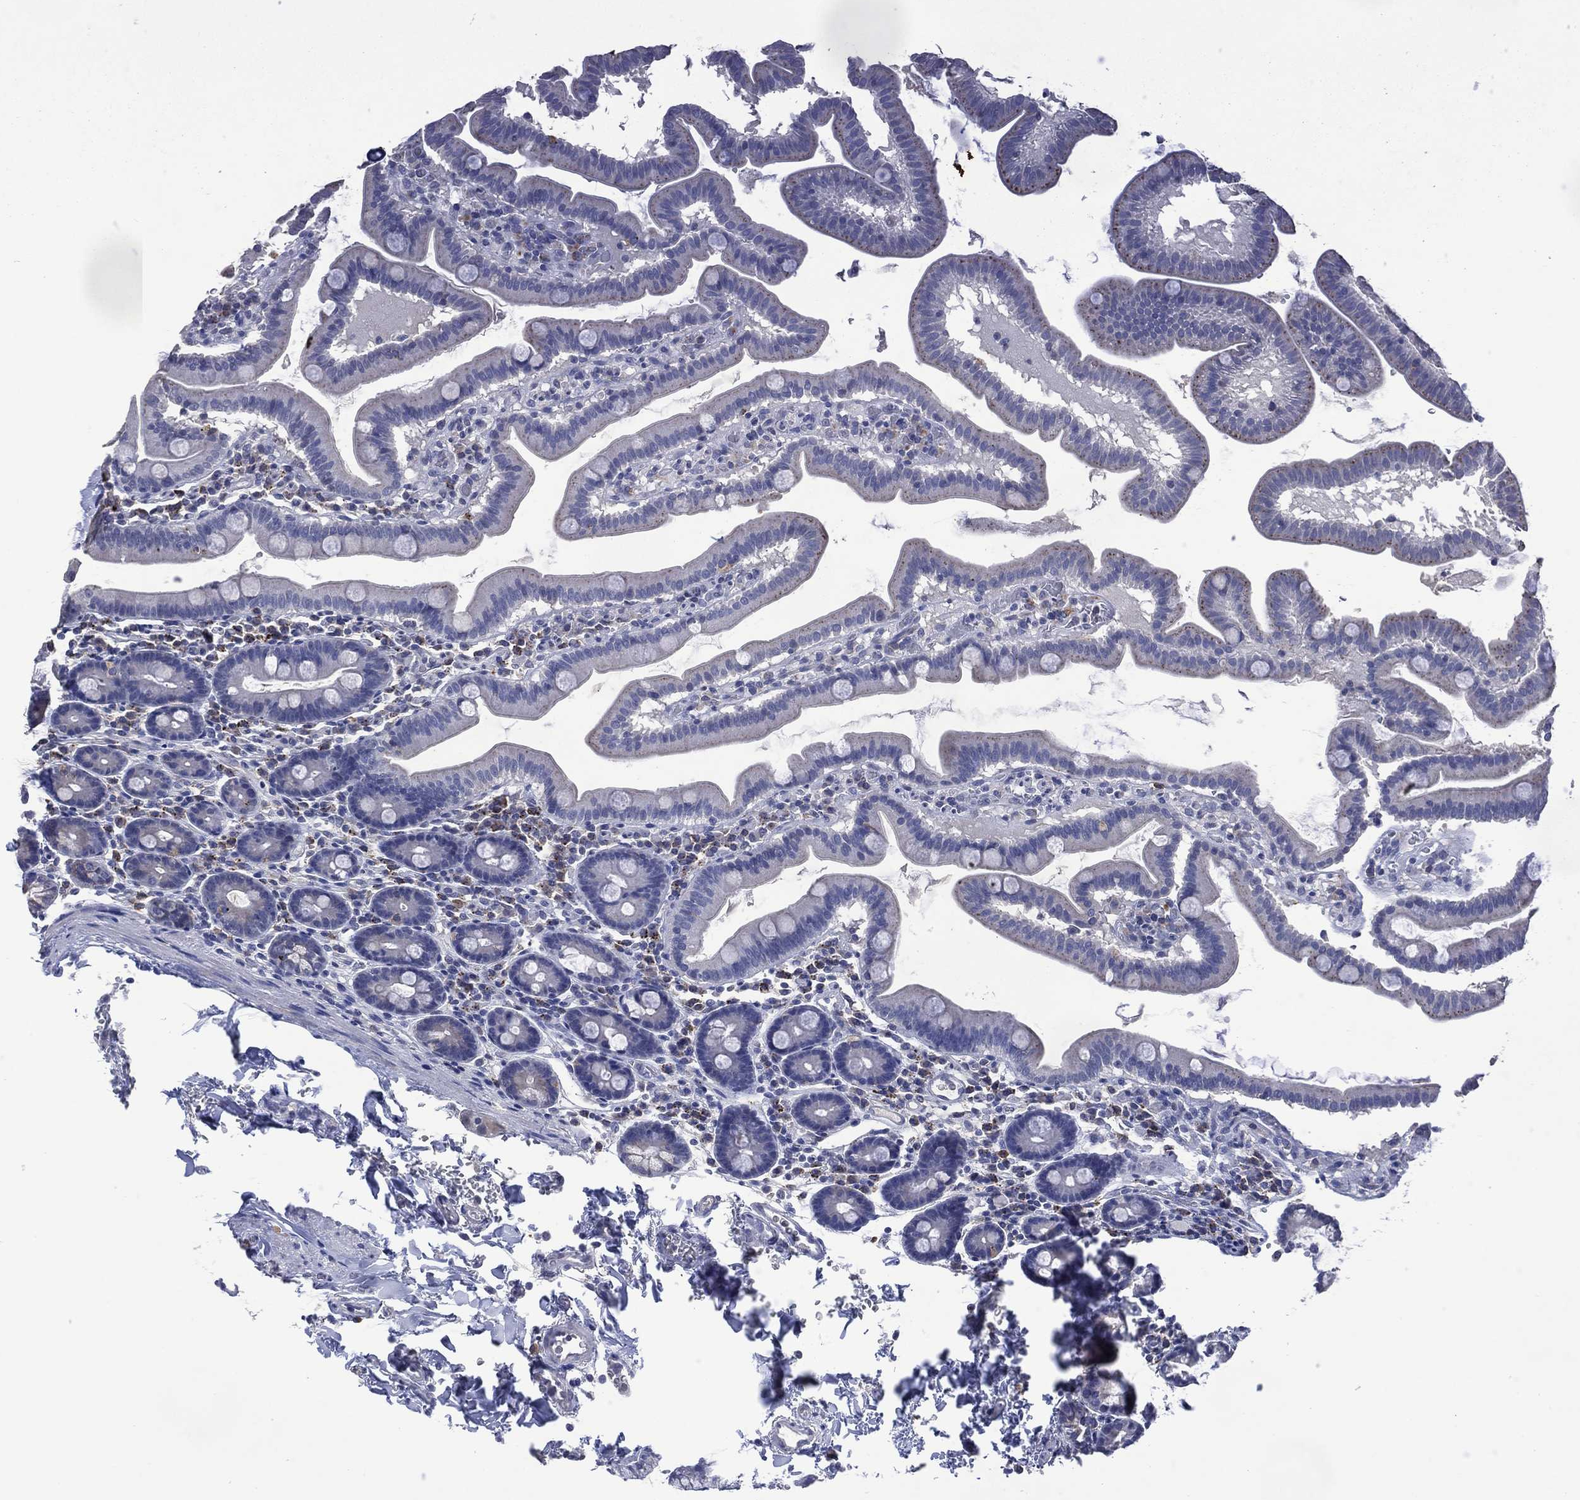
{"staining": {"intensity": "negative", "quantity": "none", "location": "none"}, "tissue": "duodenum", "cell_type": "Glandular cells", "image_type": "normal", "snomed": [{"axis": "morphology", "description": "Normal tissue, NOS"}, {"axis": "topography", "description": "Duodenum"}], "caption": "The micrograph demonstrates no staining of glandular cells in normal duodenum.", "gene": "ASB10", "patient": {"sex": "male", "age": 59}}